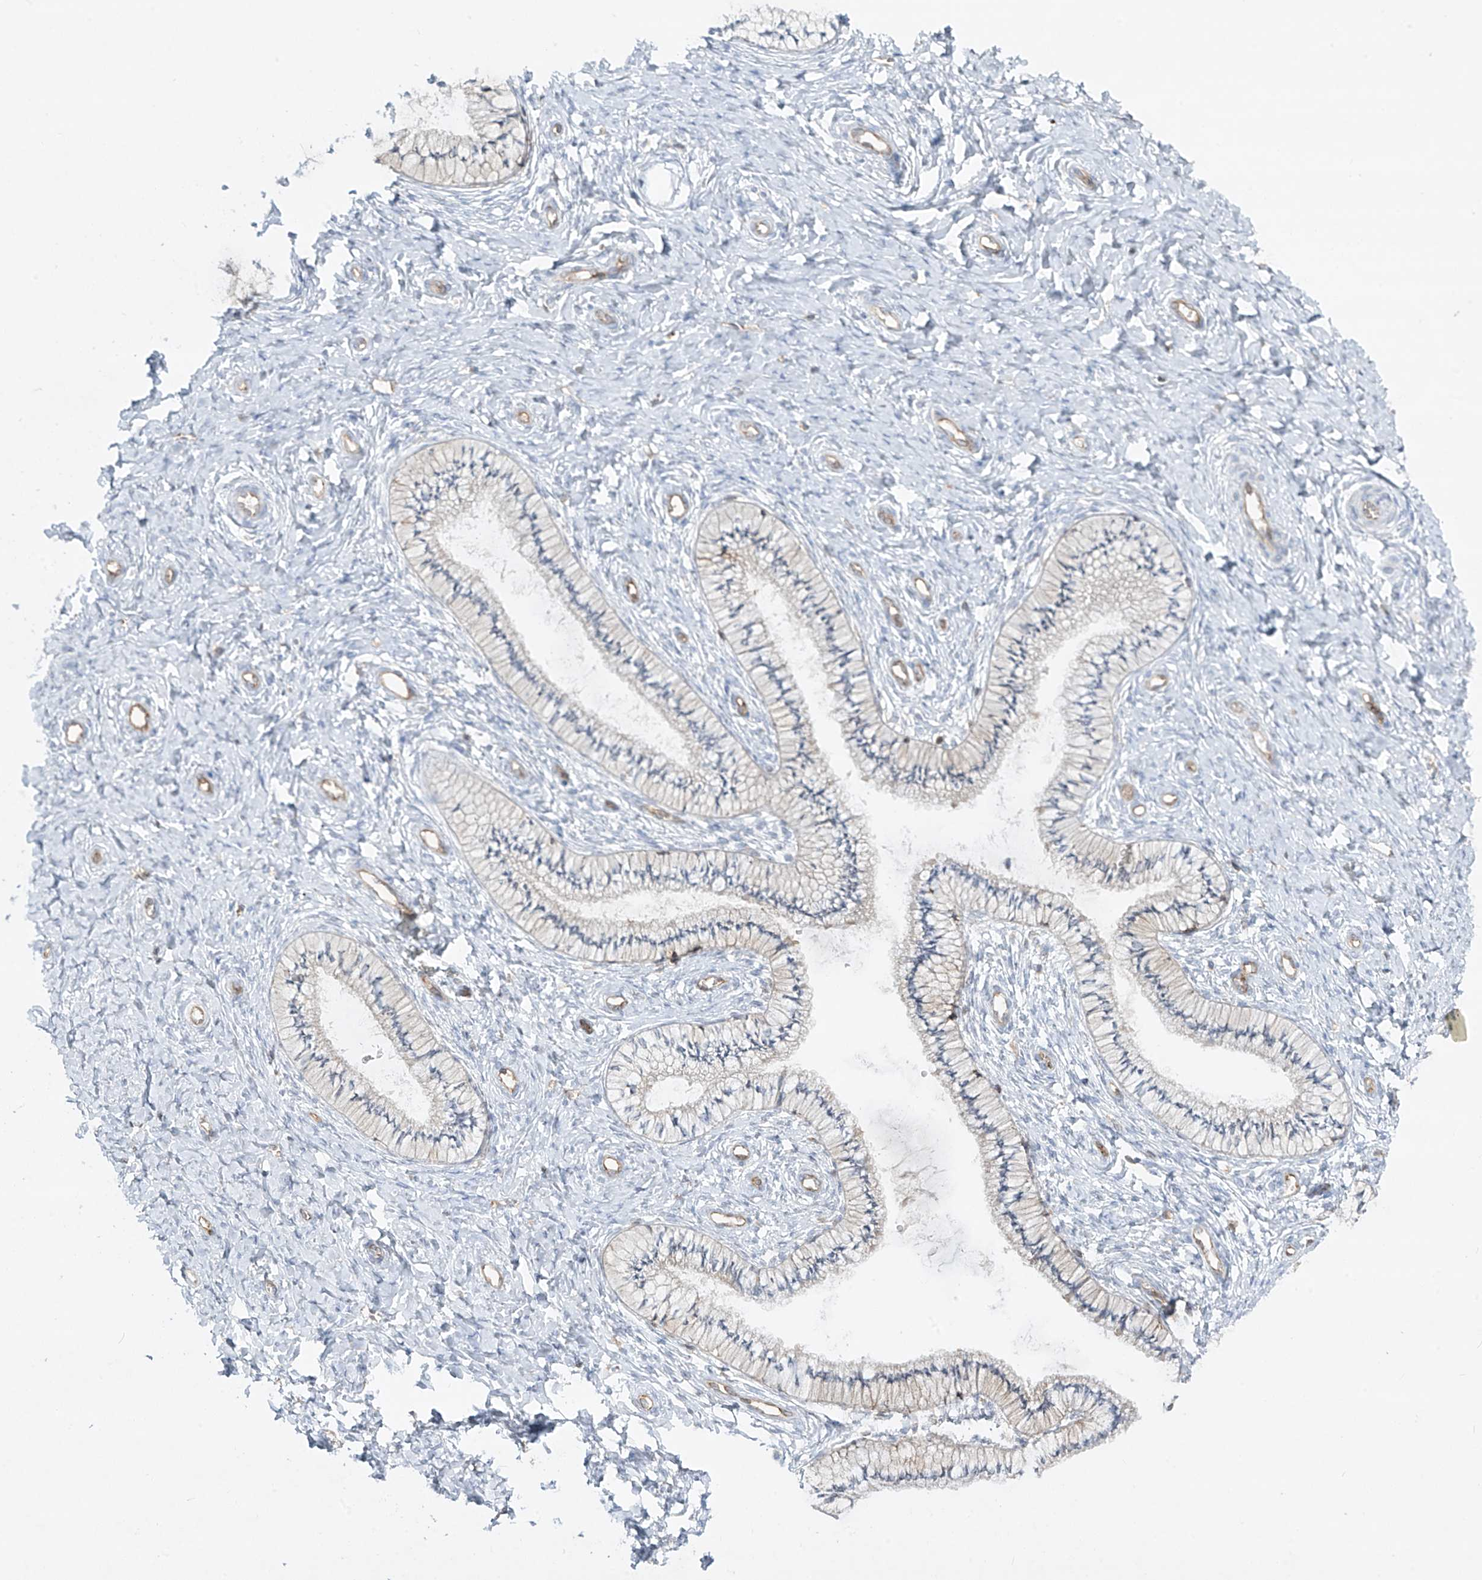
{"staining": {"intensity": "moderate", "quantity": "<25%", "location": "cytoplasmic/membranous"}, "tissue": "cervix", "cell_type": "Glandular cells", "image_type": "normal", "snomed": [{"axis": "morphology", "description": "Normal tissue, NOS"}, {"axis": "topography", "description": "Cervix"}], "caption": "Protein staining by immunohistochemistry exhibits moderate cytoplasmic/membranous expression in approximately <25% of glandular cells in benign cervix. Immunohistochemistry stains the protein of interest in brown and the nuclei are stained blue.", "gene": "HLA", "patient": {"sex": "female", "age": 36}}